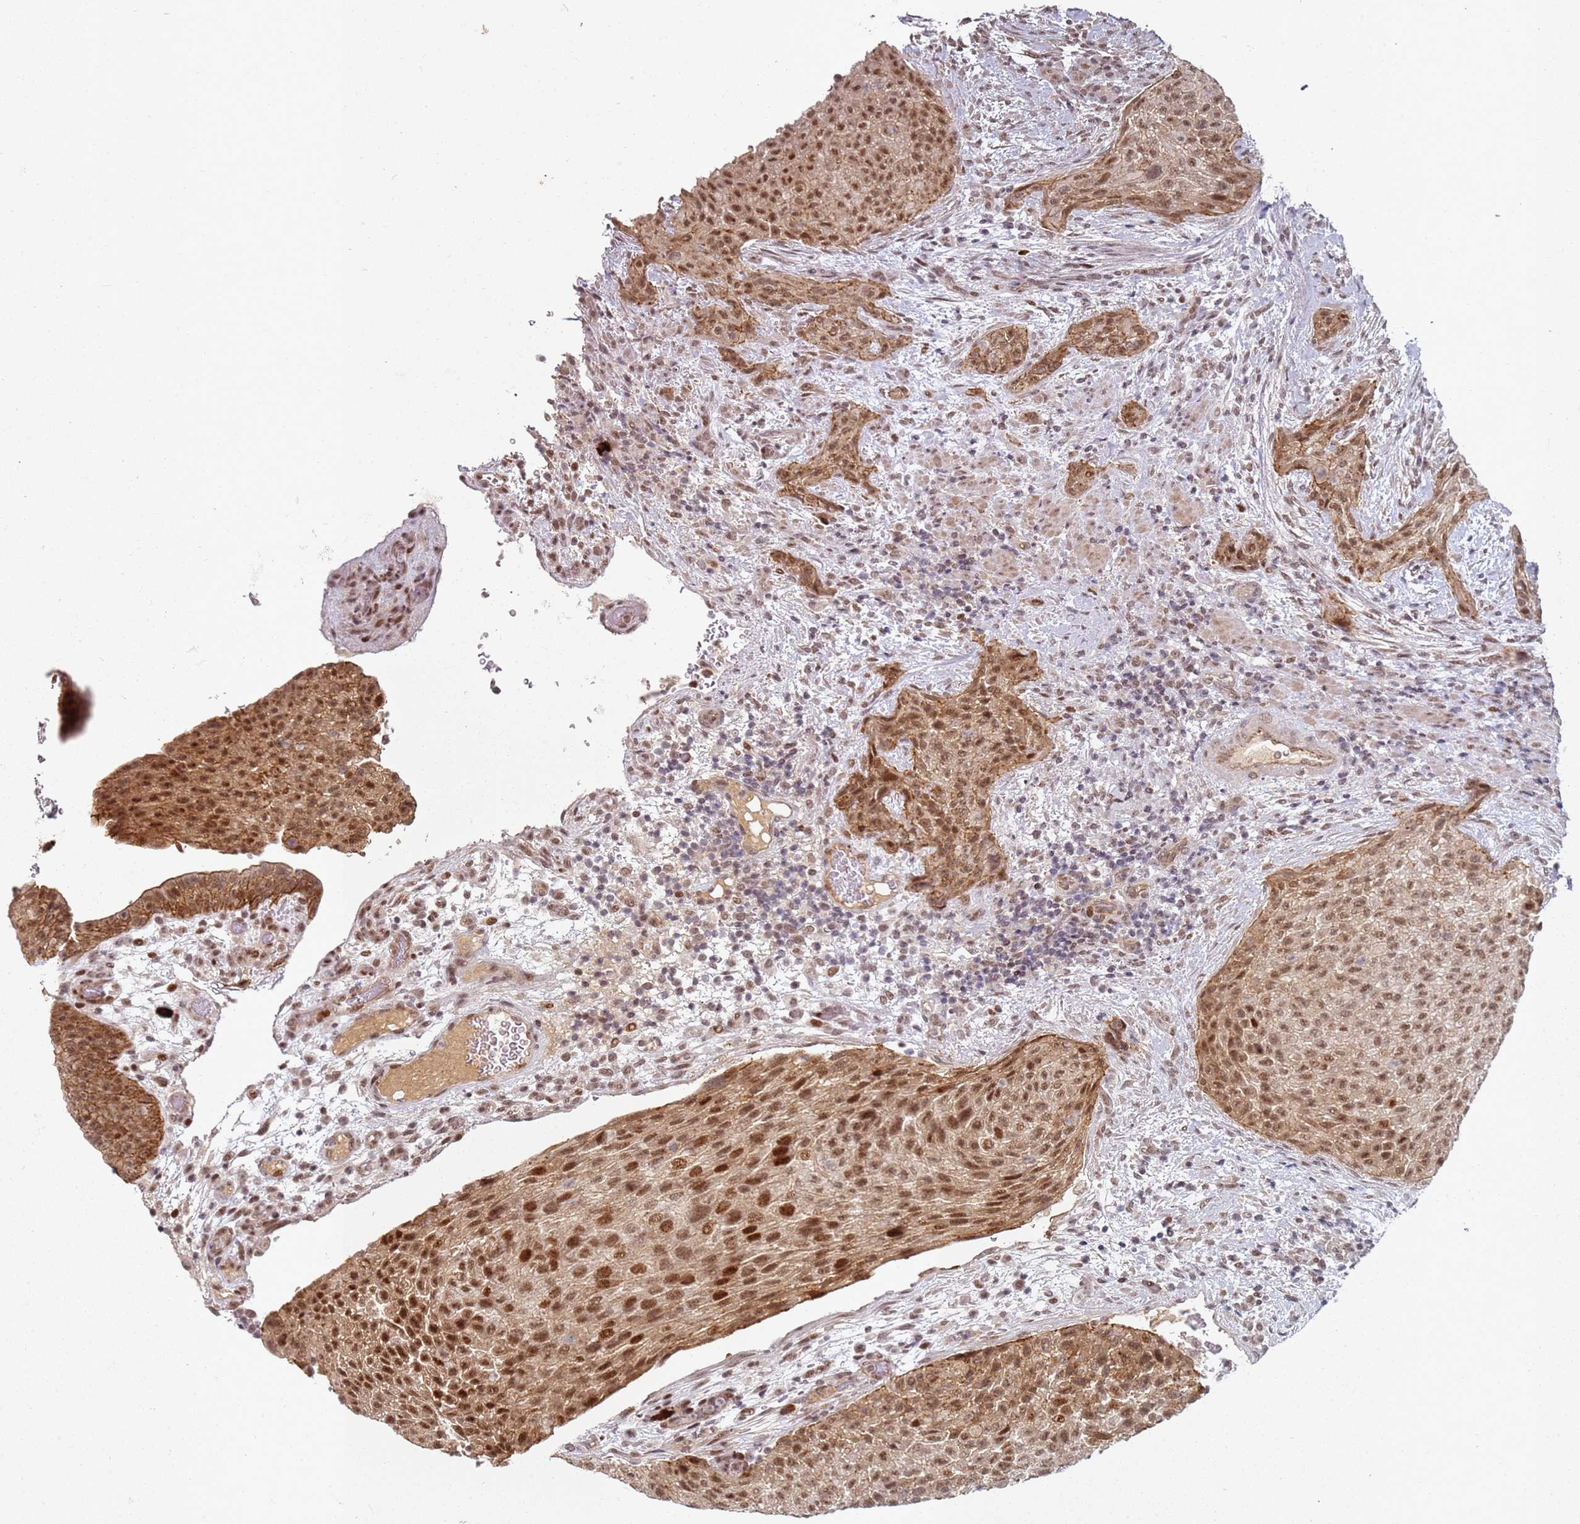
{"staining": {"intensity": "strong", "quantity": "25%-75%", "location": "cytoplasmic/membranous,nuclear"}, "tissue": "urothelial cancer", "cell_type": "Tumor cells", "image_type": "cancer", "snomed": [{"axis": "morphology", "description": "Normal tissue, NOS"}, {"axis": "morphology", "description": "Urothelial carcinoma, NOS"}, {"axis": "topography", "description": "Urinary bladder"}, {"axis": "topography", "description": "Peripheral nerve tissue"}], "caption": "An image of human urothelial cancer stained for a protein demonstrates strong cytoplasmic/membranous and nuclear brown staining in tumor cells.", "gene": "ATF6B", "patient": {"sex": "male", "age": 35}}